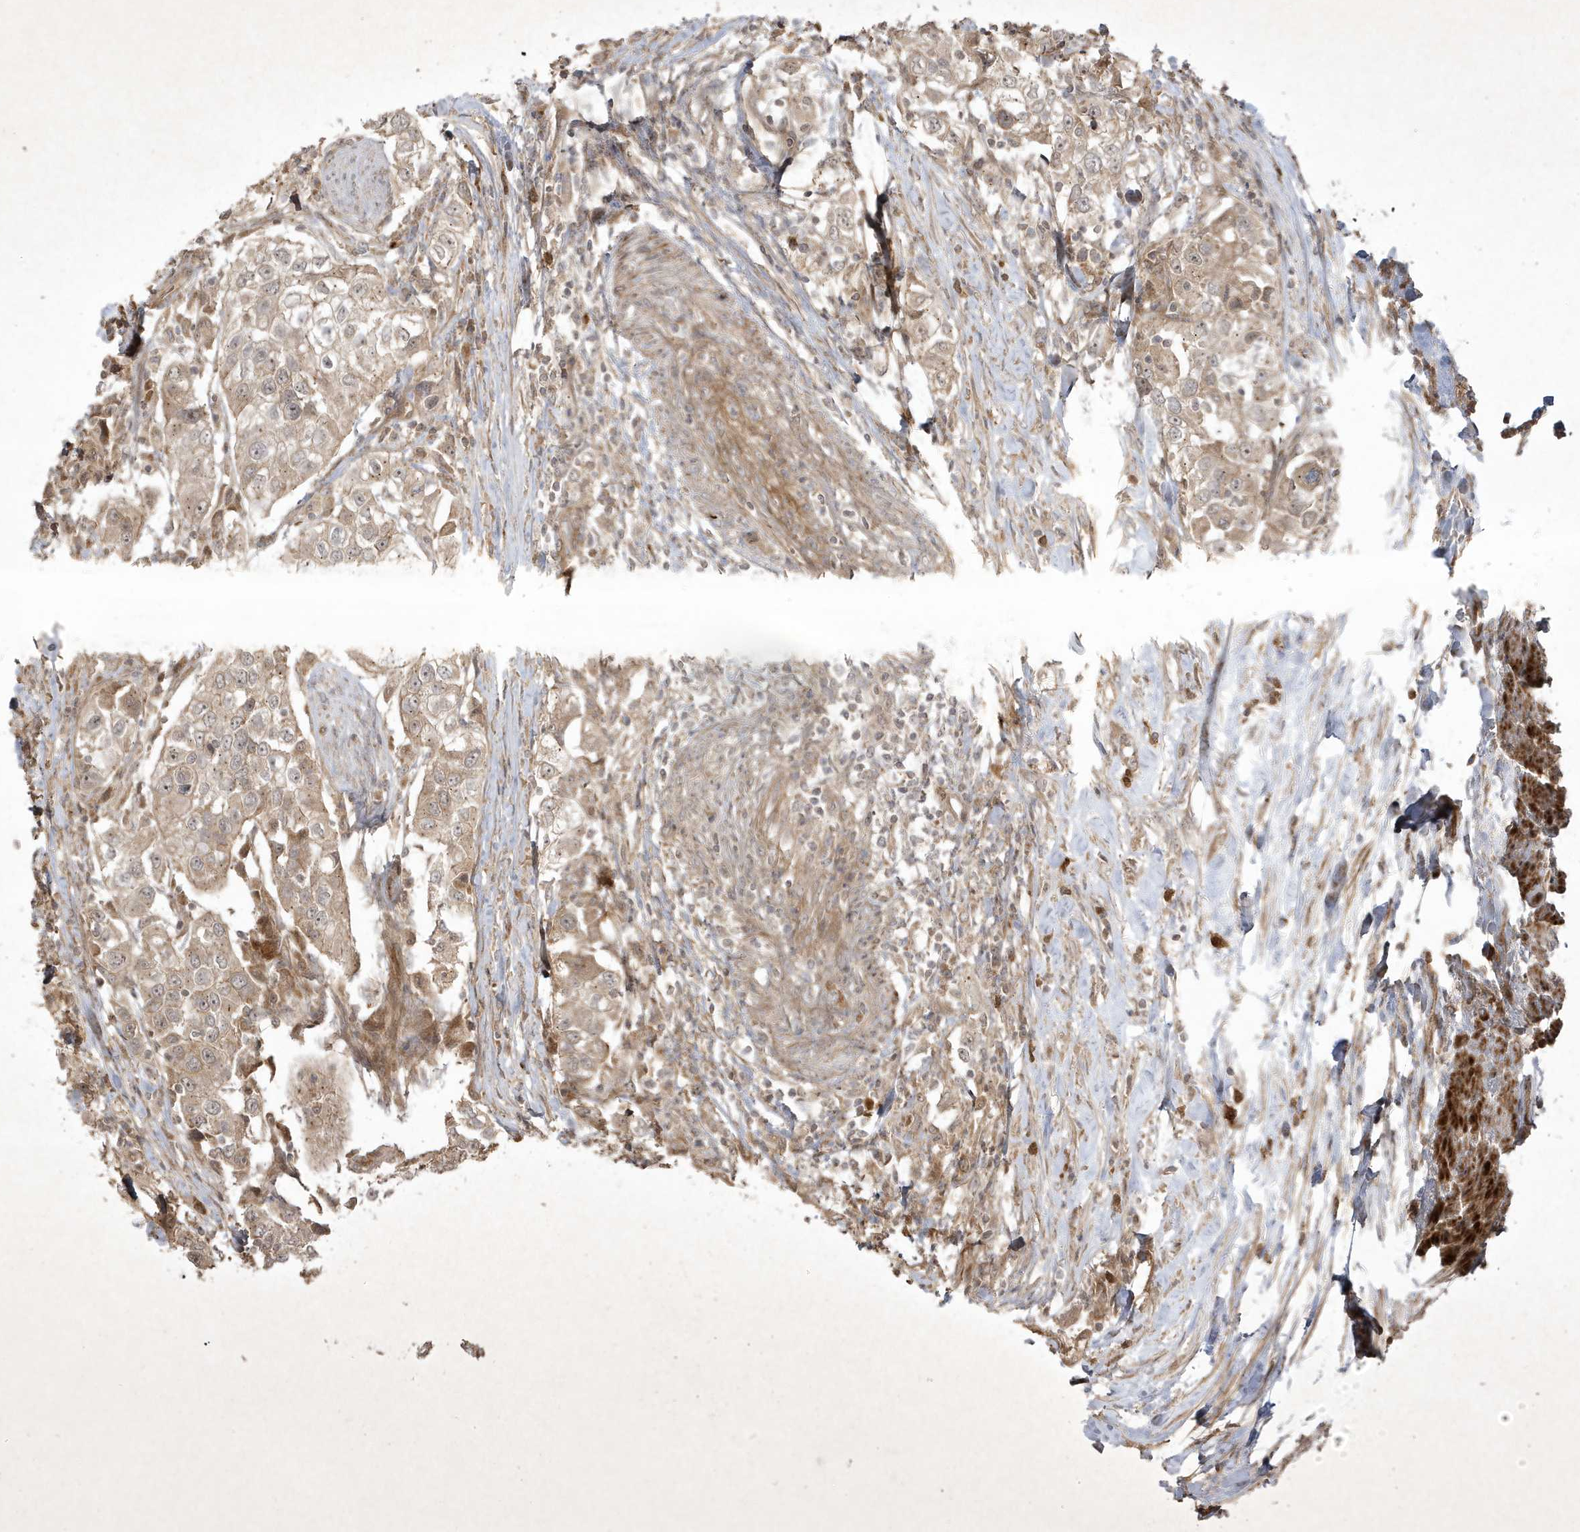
{"staining": {"intensity": "weak", "quantity": ">75%", "location": "cytoplasmic/membranous"}, "tissue": "urothelial cancer", "cell_type": "Tumor cells", "image_type": "cancer", "snomed": [{"axis": "morphology", "description": "Urothelial carcinoma, High grade"}, {"axis": "topography", "description": "Urinary bladder"}], "caption": "Protein staining displays weak cytoplasmic/membranous staining in about >75% of tumor cells in urothelial cancer.", "gene": "FAM83C", "patient": {"sex": "female", "age": 80}}